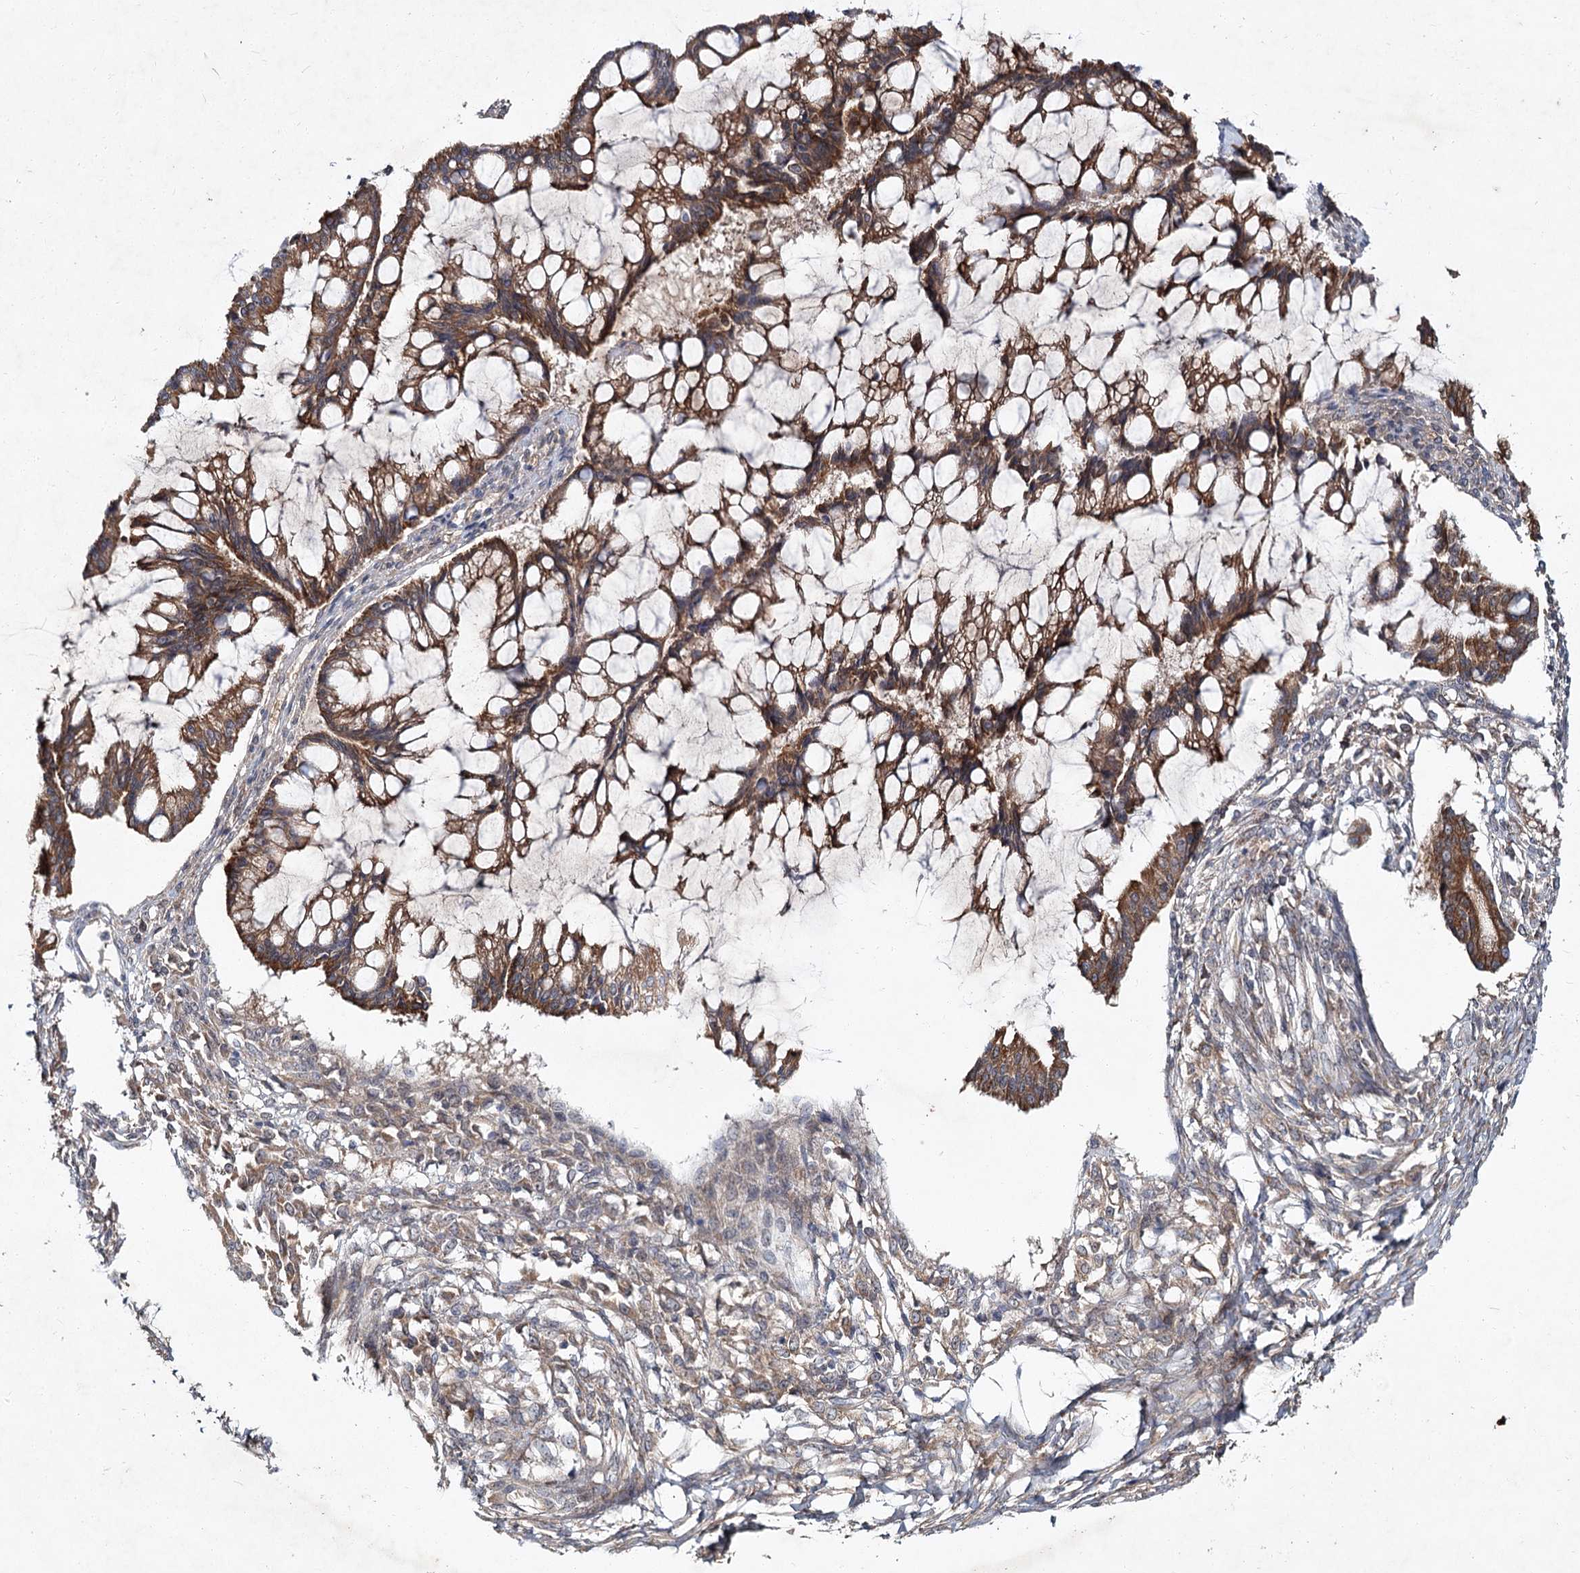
{"staining": {"intensity": "moderate", "quantity": ">75%", "location": "cytoplasmic/membranous"}, "tissue": "ovarian cancer", "cell_type": "Tumor cells", "image_type": "cancer", "snomed": [{"axis": "morphology", "description": "Cystadenocarcinoma, mucinous, NOS"}, {"axis": "topography", "description": "Ovary"}], "caption": "Immunohistochemistry (IHC) image of ovarian cancer stained for a protein (brown), which displays medium levels of moderate cytoplasmic/membranous staining in approximately >75% of tumor cells.", "gene": "MFN1", "patient": {"sex": "female", "age": 73}}